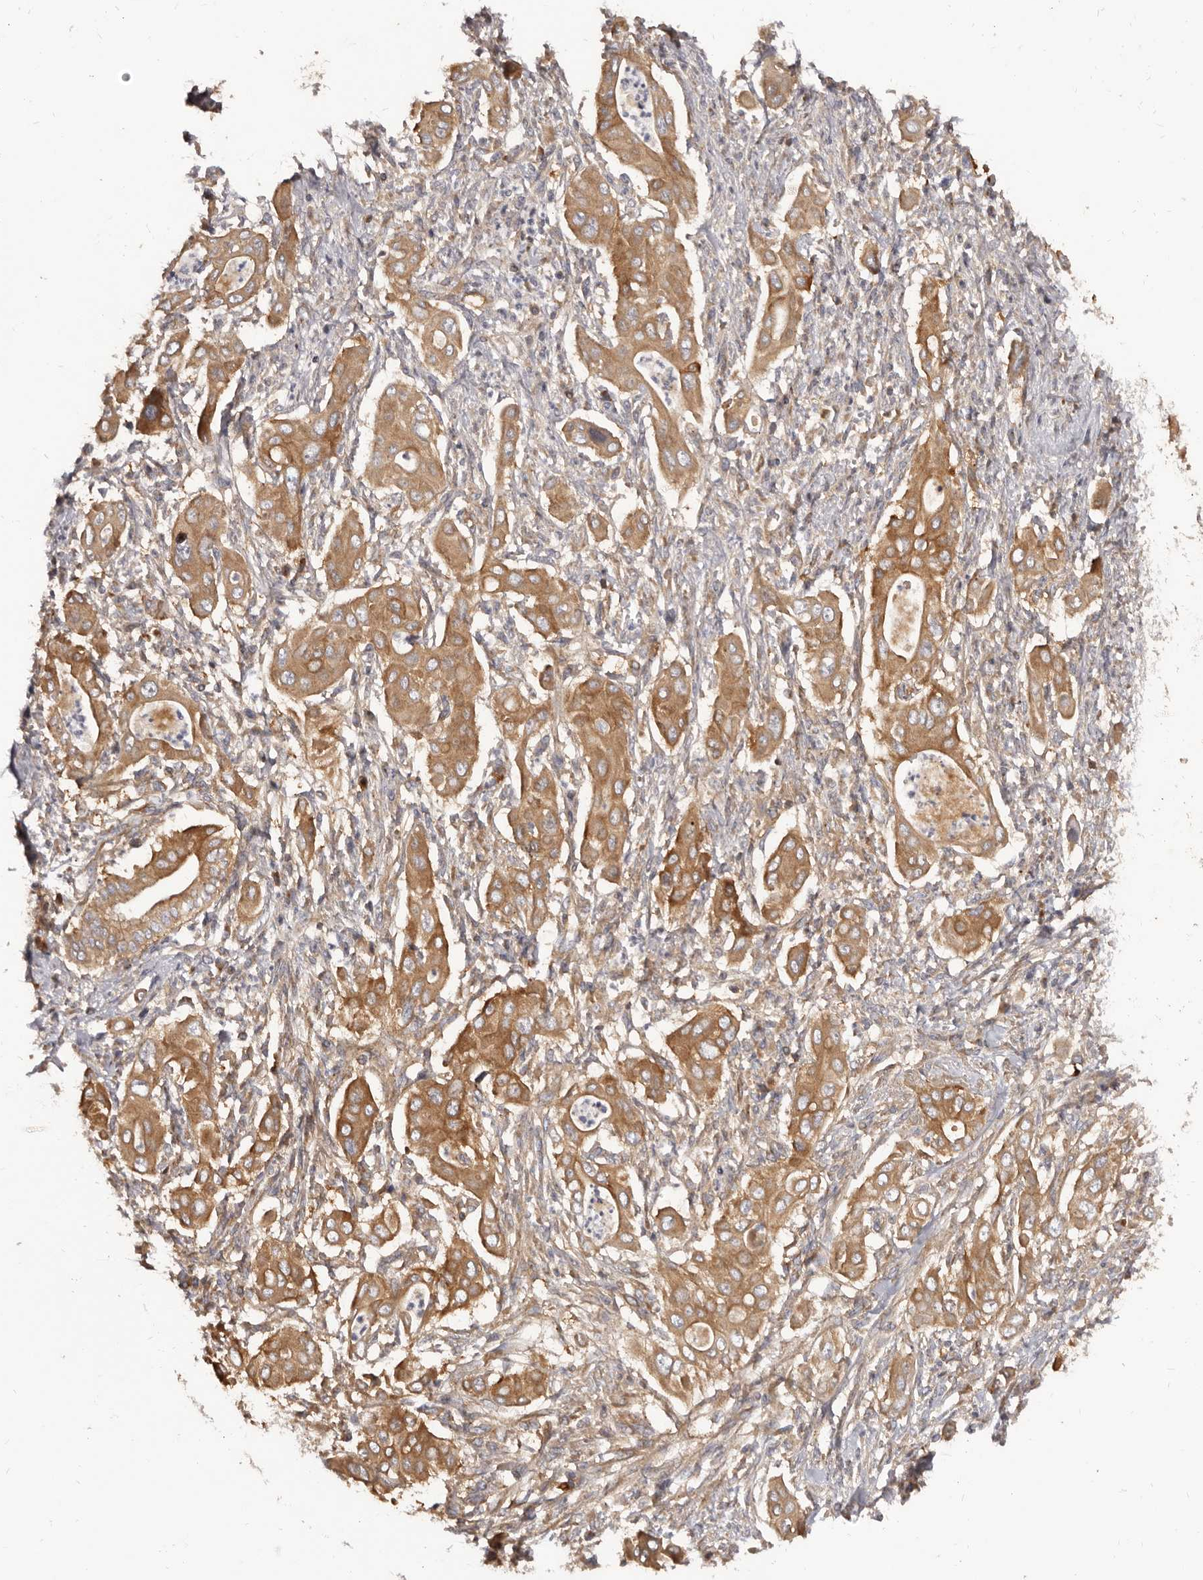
{"staining": {"intensity": "moderate", "quantity": ">75%", "location": "cytoplasmic/membranous"}, "tissue": "pancreatic cancer", "cell_type": "Tumor cells", "image_type": "cancer", "snomed": [{"axis": "morphology", "description": "Adenocarcinoma, NOS"}, {"axis": "topography", "description": "Pancreas"}], "caption": "Protein staining of adenocarcinoma (pancreatic) tissue exhibits moderate cytoplasmic/membranous expression in approximately >75% of tumor cells. The staining is performed using DAB brown chromogen to label protein expression. The nuclei are counter-stained blue using hematoxylin.", "gene": "ADAMTS20", "patient": {"sex": "male", "age": 58}}